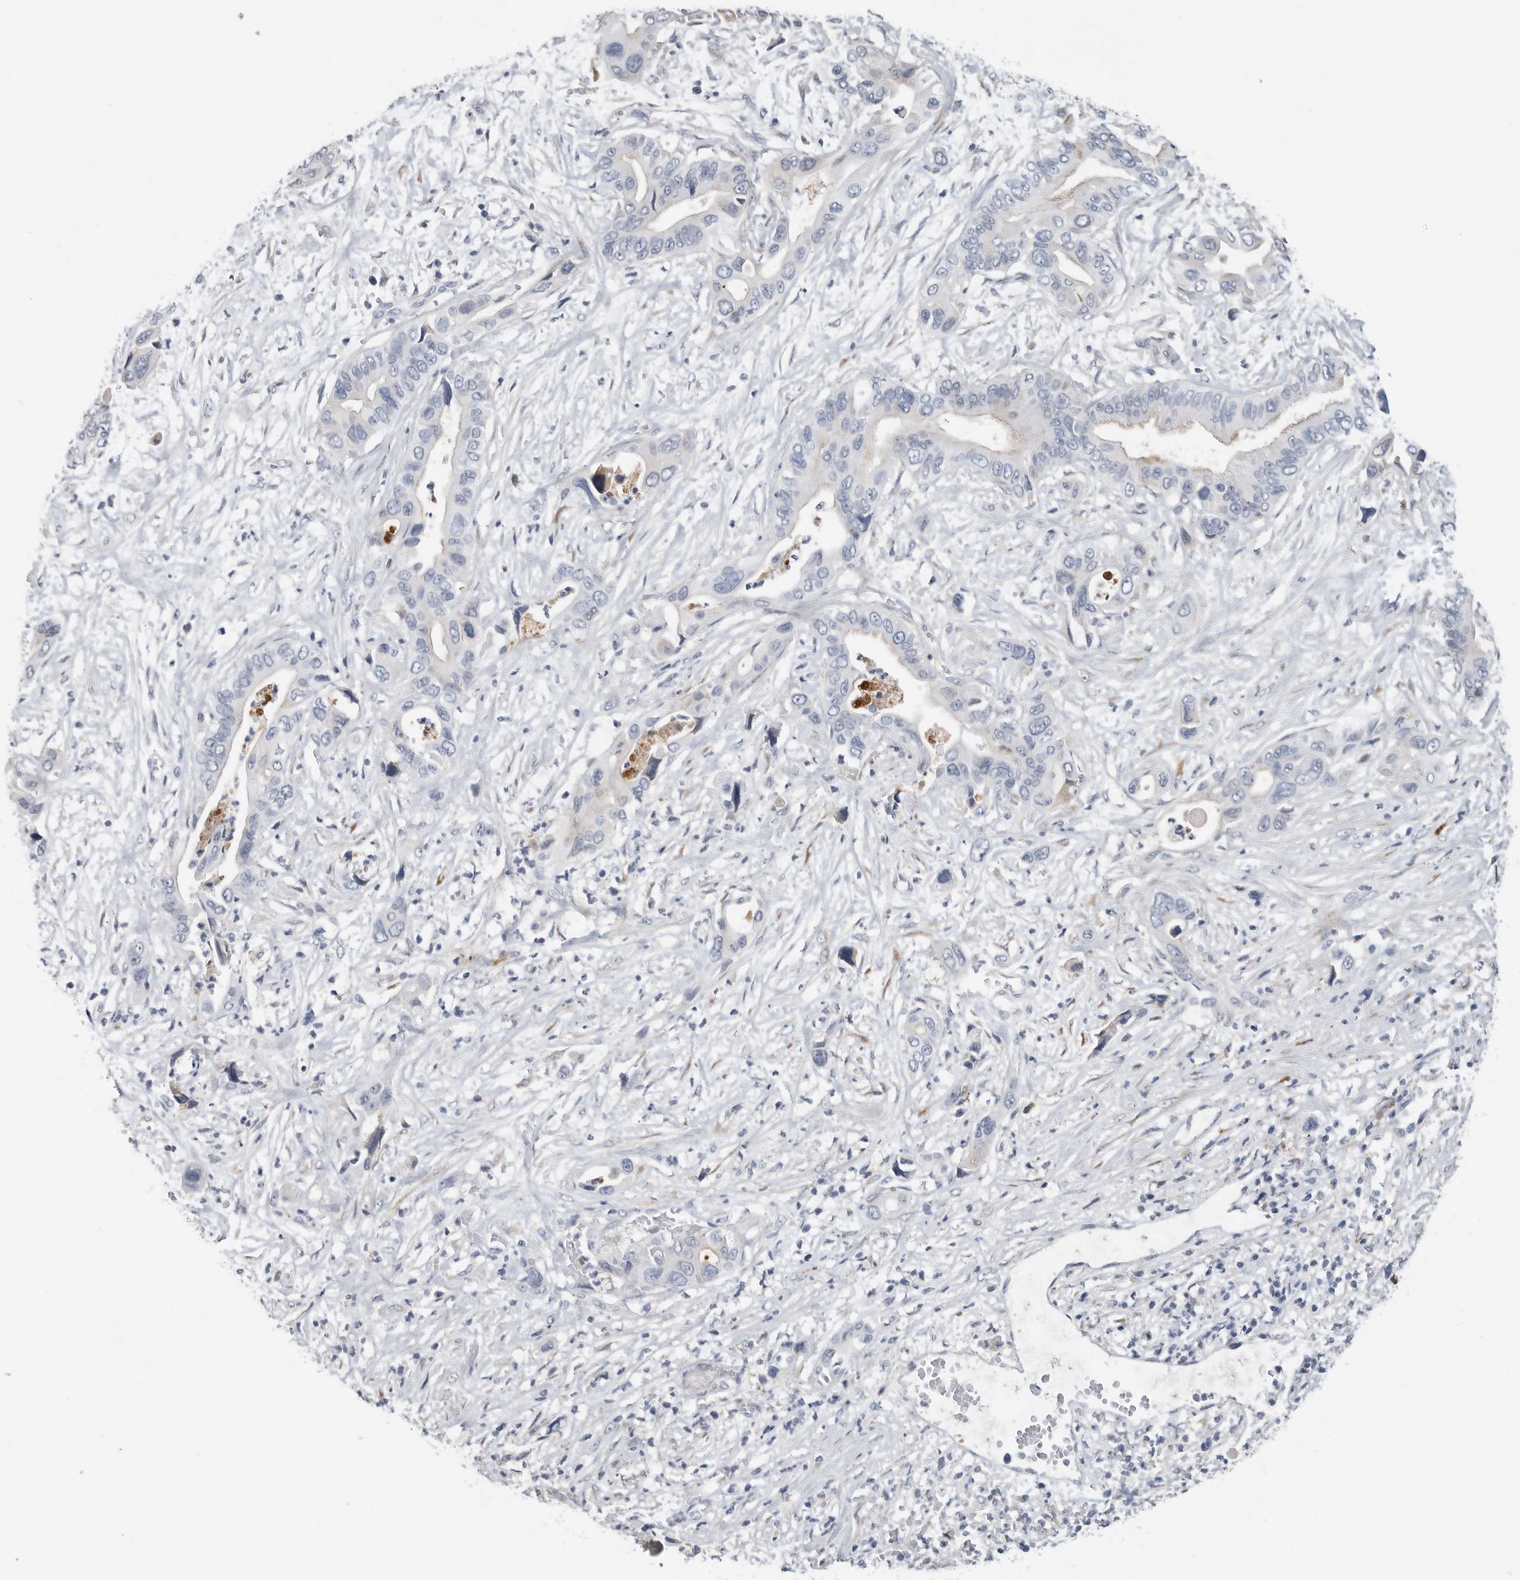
{"staining": {"intensity": "negative", "quantity": "none", "location": "none"}, "tissue": "pancreatic cancer", "cell_type": "Tumor cells", "image_type": "cancer", "snomed": [{"axis": "morphology", "description": "Adenocarcinoma, NOS"}, {"axis": "topography", "description": "Pancreas"}], "caption": "There is no significant positivity in tumor cells of pancreatic cancer.", "gene": "TIMP1", "patient": {"sex": "male", "age": 66}}